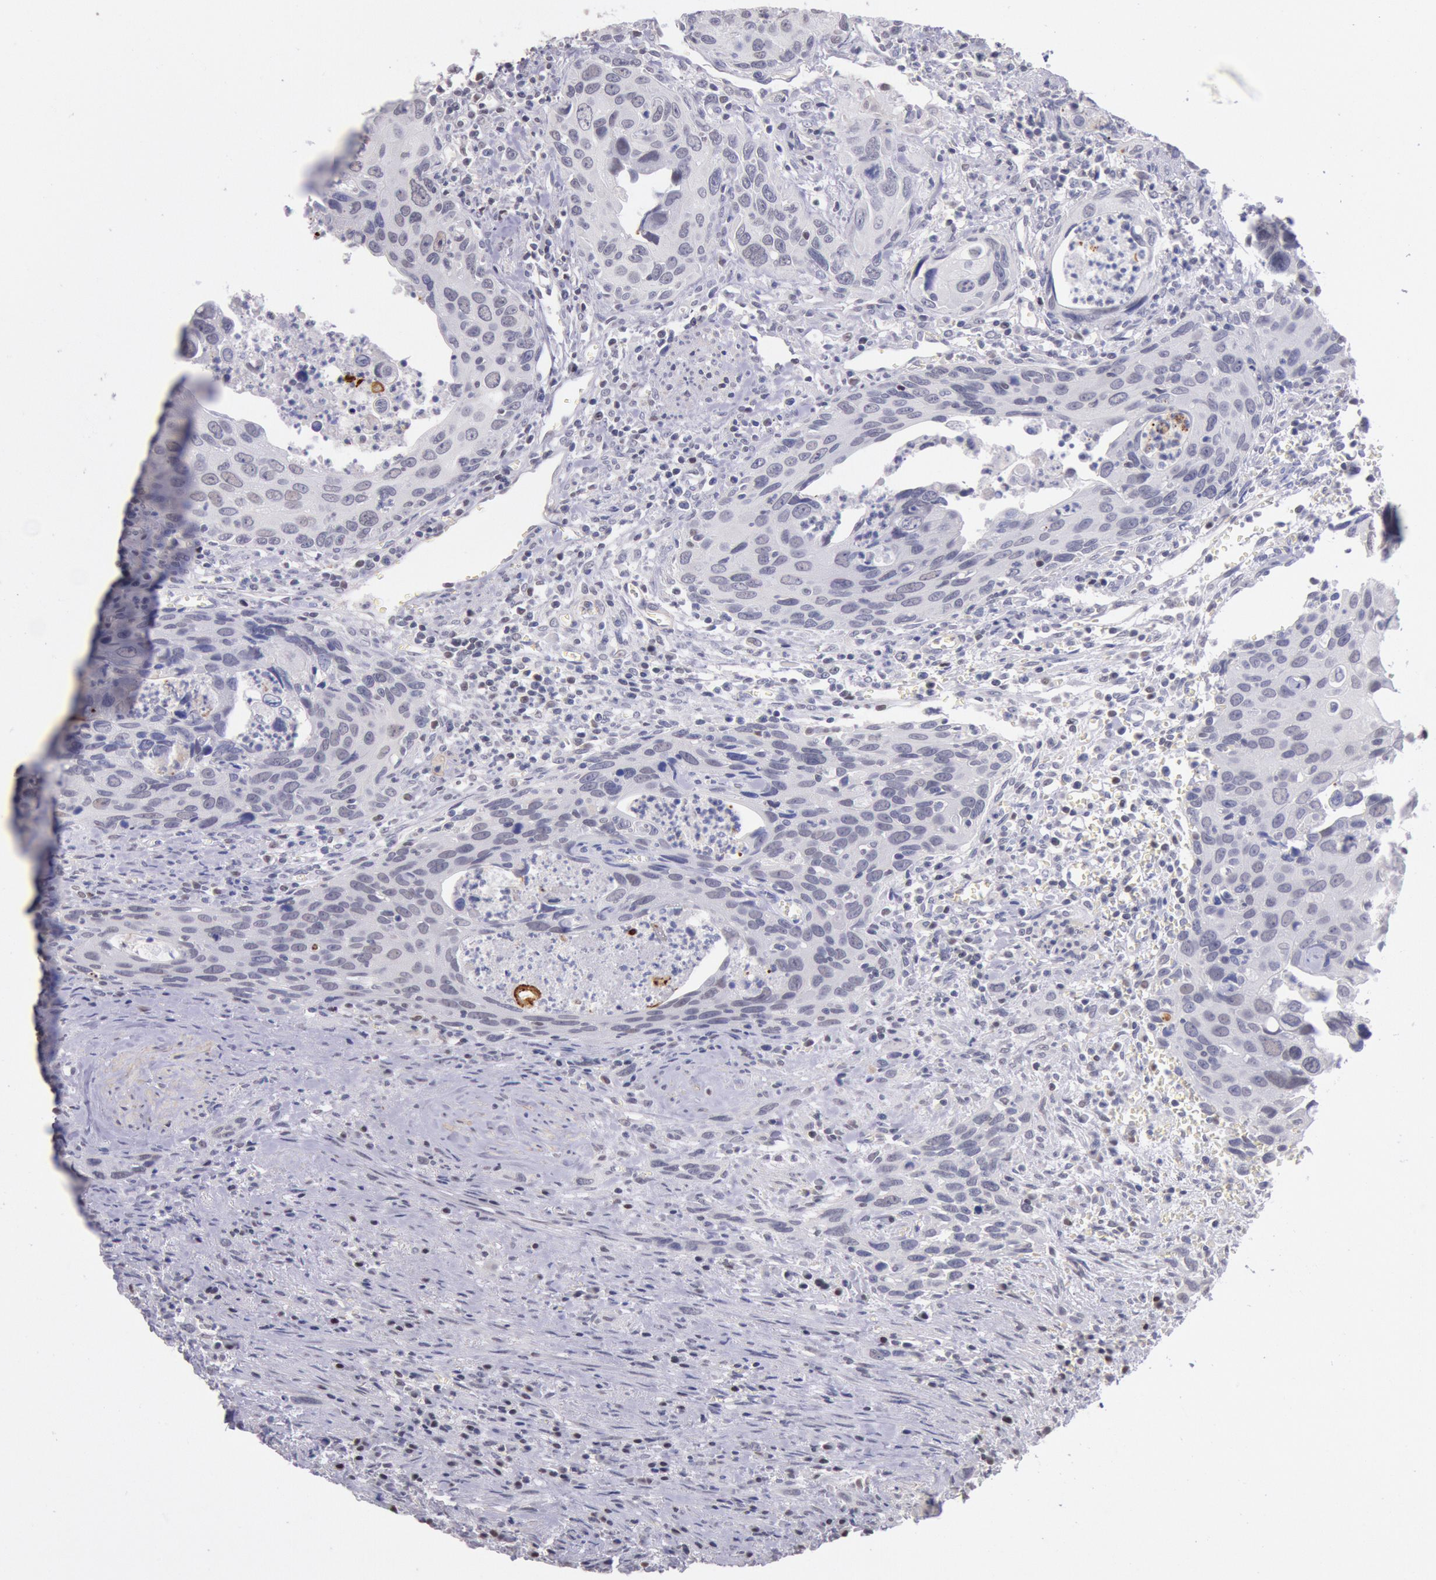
{"staining": {"intensity": "weak", "quantity": "<25%", "location": "cytoplasmic/membranous"}, "tissue": "urothelial cancer", "cell_type": "Tumor cells", "image_type": "cancer", "snomed": [{"axis": "morphology", "description": "Urothelial carcinoma, High grade"}, {"axis": "topography", "description": "Urinary bladder"}], "caption": "Immunohistochemistry (IHC) image of human high-grade urothelial carcinoma stained for a protein (brown), which demonstrates no expression in tumor cells. Brightfield microscopy of IHC stained with DAB (3,3'-diaminobenzidine) (brown) and hematoxylin (blue), captured at high magnification.", "gene": "MYH7", "patient": {"sex": "male", "age": 71}}